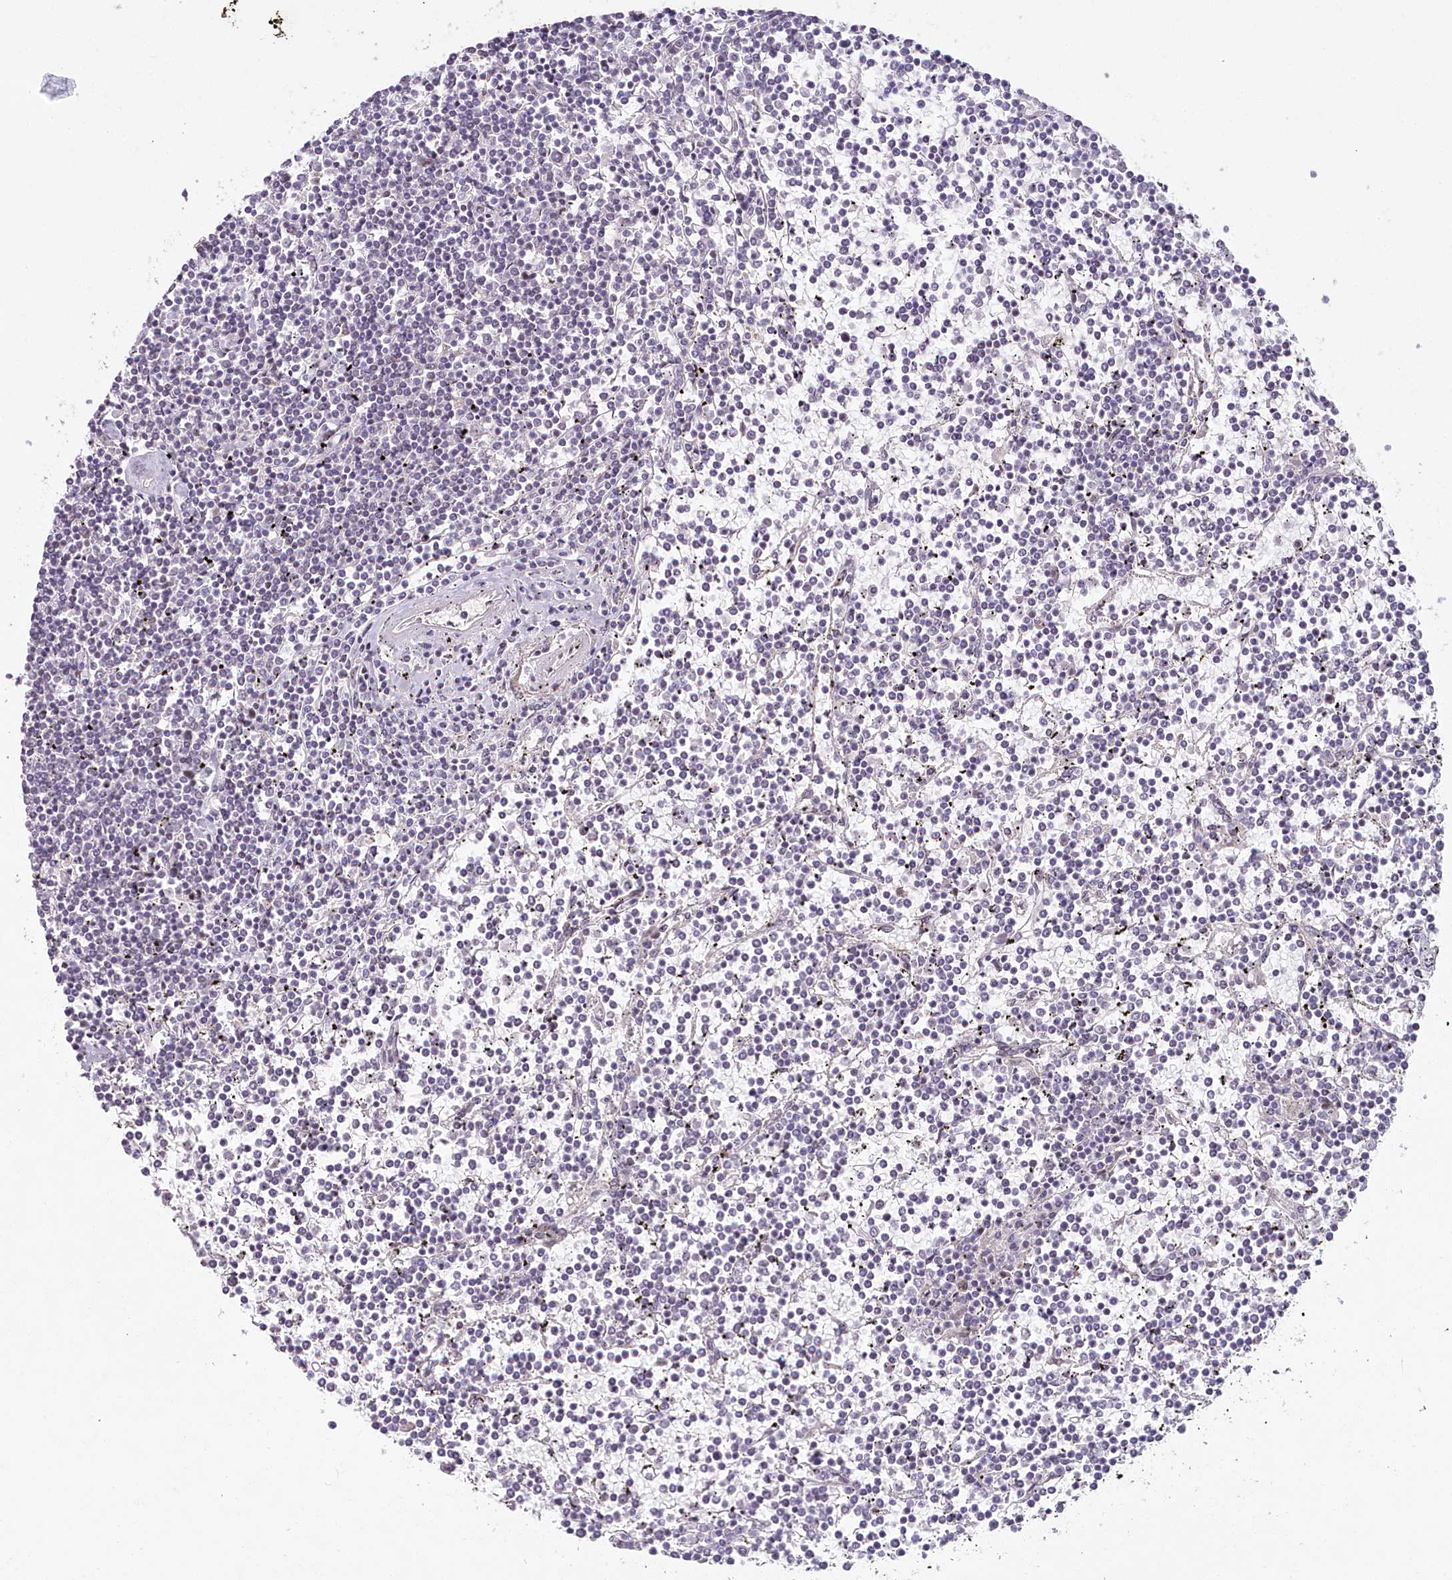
{"staining": {"intensity": "negative", "quantity": "none", "location": "none"}, "tissue": "lymphoma", "cell_type": "Tumor cells", "image_type": "cancer", "snomed": [{"axis": "morphology", "description": "Malignant lymphoma, non-Hodgkin's type, Low grade"}, {"axis": "topography", "description": "Spleen"}], "caption": "Tumor cells are negative for protein expression in human low-grade malignant lymphoma, non-Hodgkin's type.", "gene": "HPD", "patient": {"sex": "female", "age": 19}}